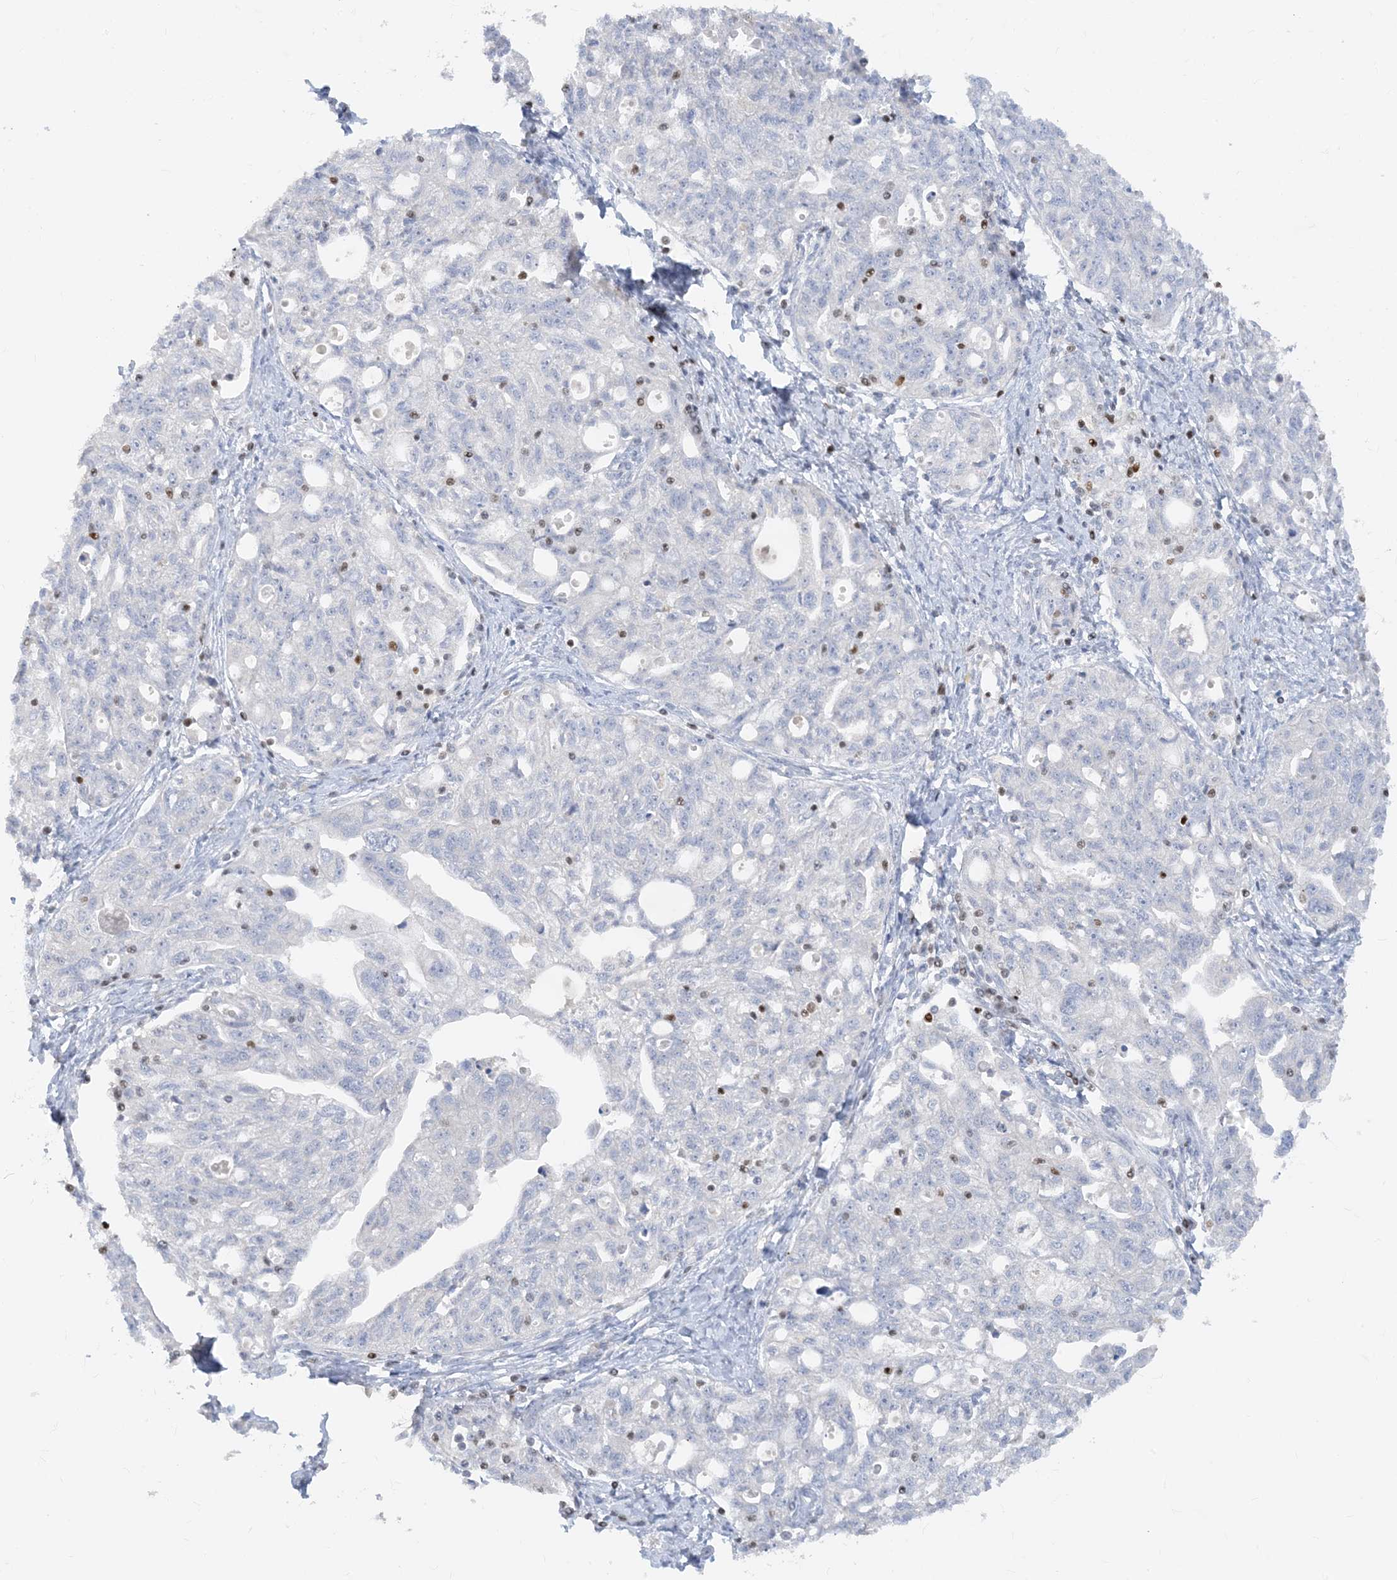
{"staining": {"intensity": "negative", "quantity": "none", "location": "none"}, "tissue": "ovarian cancer", "cell_type": "Tumor cells", "image_type": "cancer", "snomed": [{"axis": "morphology", "description": "Carcinoma, NOS"}, {"axis": "morphology", "description": "Cystadenocarcinoma, serous, NOS"}, {"axis": "topography", "description": "Ovary"}], "caption": "The histopathology image exhibits no significant positivity in tumor cells of ovarian cancer (carcinoma). Nuclei are stained in blue.", "gene": "TBX21", "patient": {"sex": "female", "age": 69}}